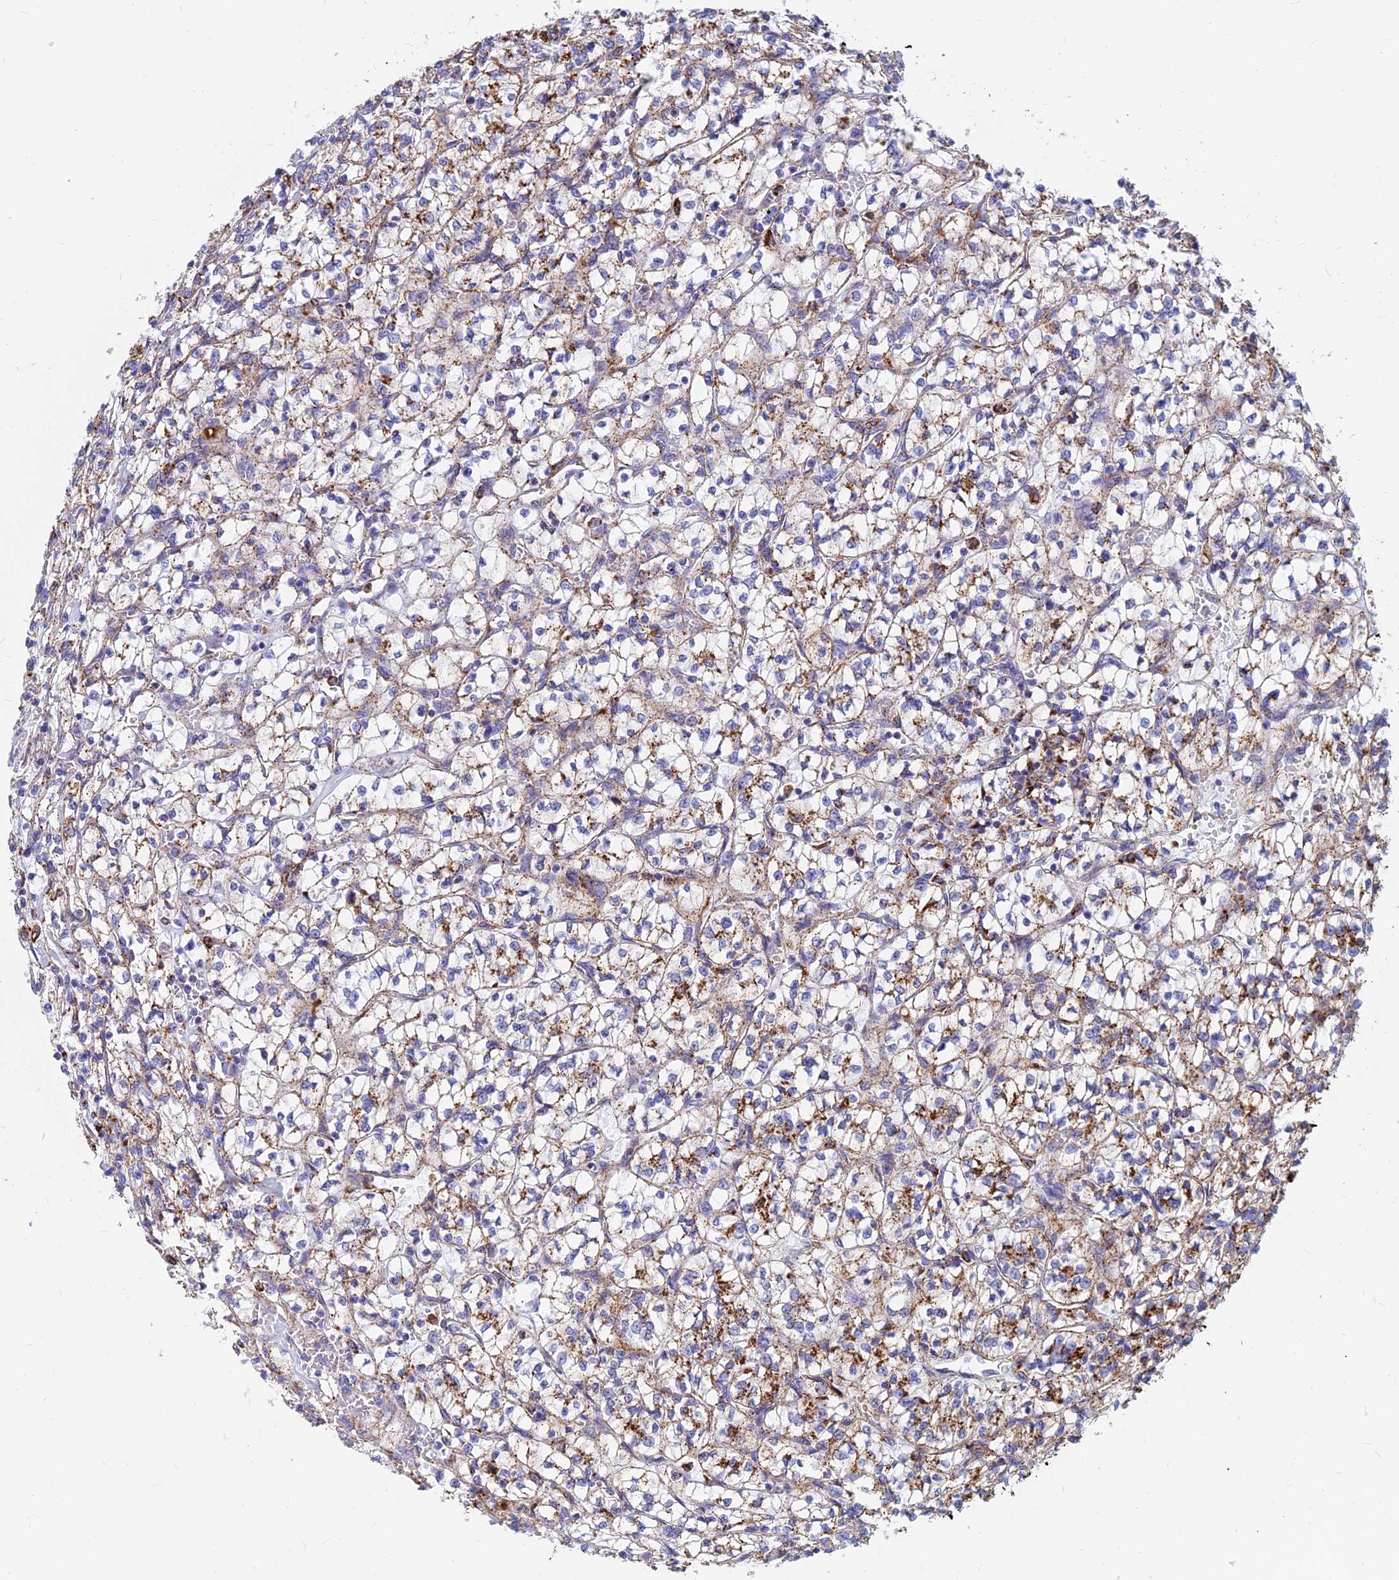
{"staining": {"intensity": "moderate", "quantity": "25%-75%", "location": "cytoplasmic/membranous"}, "tissue": "renal cancer", "cell_type": "Tumor cells", "image_type": "cancer", "snomed": [{"axis": "morphology", "description": "Adenocarcinoma, NOS"}, {"axis": "topography", "description": "Kidney"}], "caption": "IHC photomicrograph of human renal cancer (adenocarcinoma) stained for a protein (brown), which shows medium levels of moderate cytoplasmic/membranous positivity in about 25%-75% of tumor cells.", "gene": "SPNS1", "patient": {"sex": "female", "age": 64}}